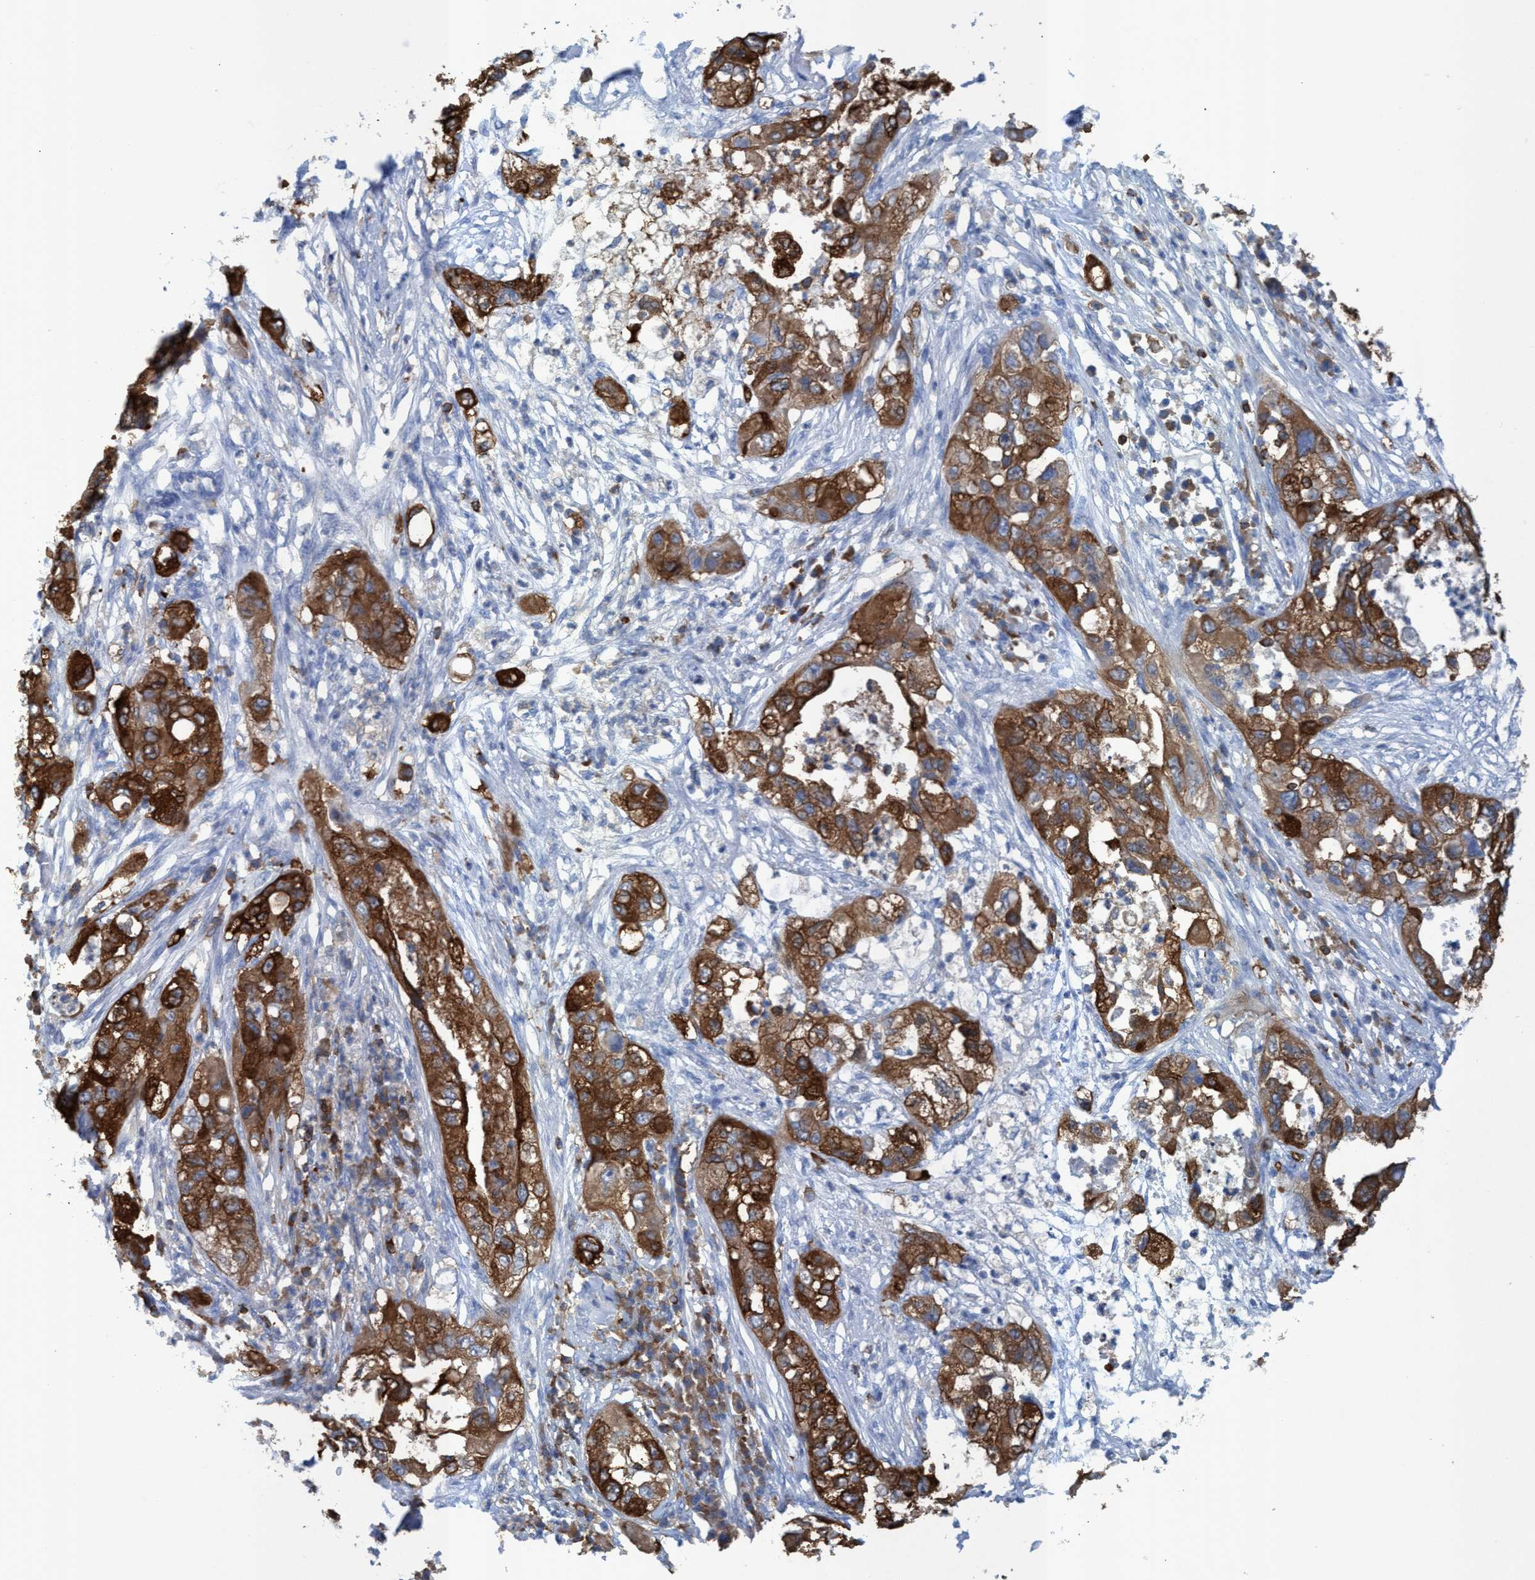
{"staining": {"intensity": "strong", "quantity": ">75%", "location": "cytoplasmic/membranous"}, "tissue": "pancreatic cancer", "cell_type": "Tumor cells", "image_type": "cancer", "snomed": [{"axis": "morphology", "description": "Adenocarcinoma, NOS"}, {"axis": "topography", "description": "Pancreas"}], "caption": "IHC image of pancreatic cancer stained for a protein (brown), which reveals high levels of strong cytoplasmic/membranous expression in about >75% of tumor cells.", "gene": "EZR", "patient": {"sex": "female", "age": 78}}